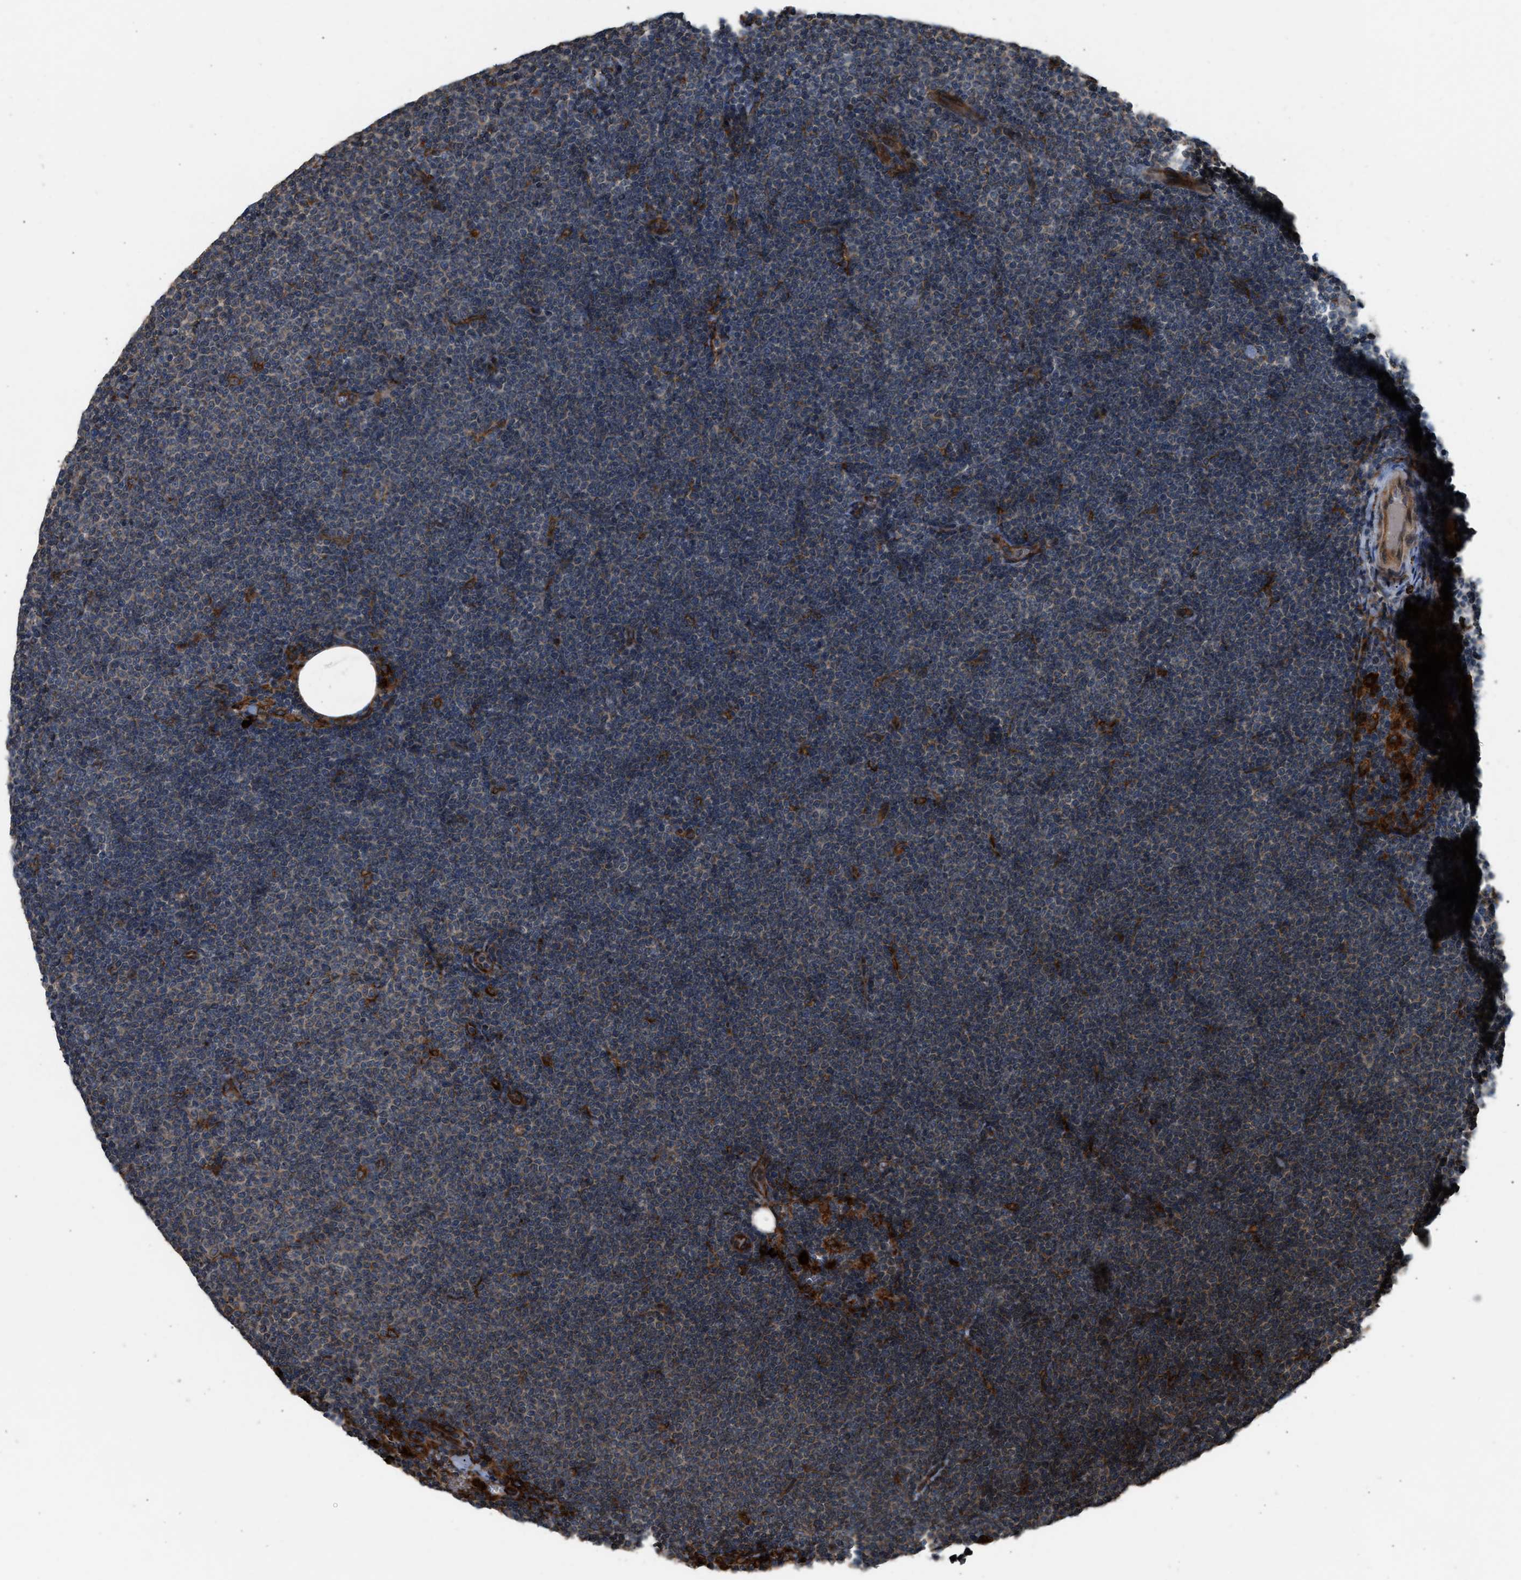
{"staining": {"intensity": "negative", "quantity": "none", "location": "none"}, "tissue": "lymphoma", "cell_type": "Tumor cells", "image_type": "cancer", "snomed": [{"axis": "morphology", "description": "Malignant lymphoma, non-Hodgkin's type, Low grade"}, {"axis": "topography", "description": "Lymph node"}], "caption": "Immunohistochemistry (IHC) image of neoplastic tissue: human malignant lymphoma, non-Hodgkin's type (low-grade) stained with DAB (3,3'-diaminobenzidine) exhibits no significant protein positivity in tumor cells. (Brightfield microscopy of DAB immunohistochemistry (IHC) at high magnification).", "gene": "BAIAP2L1", "patient": {"sex": "female", "age": 53}}